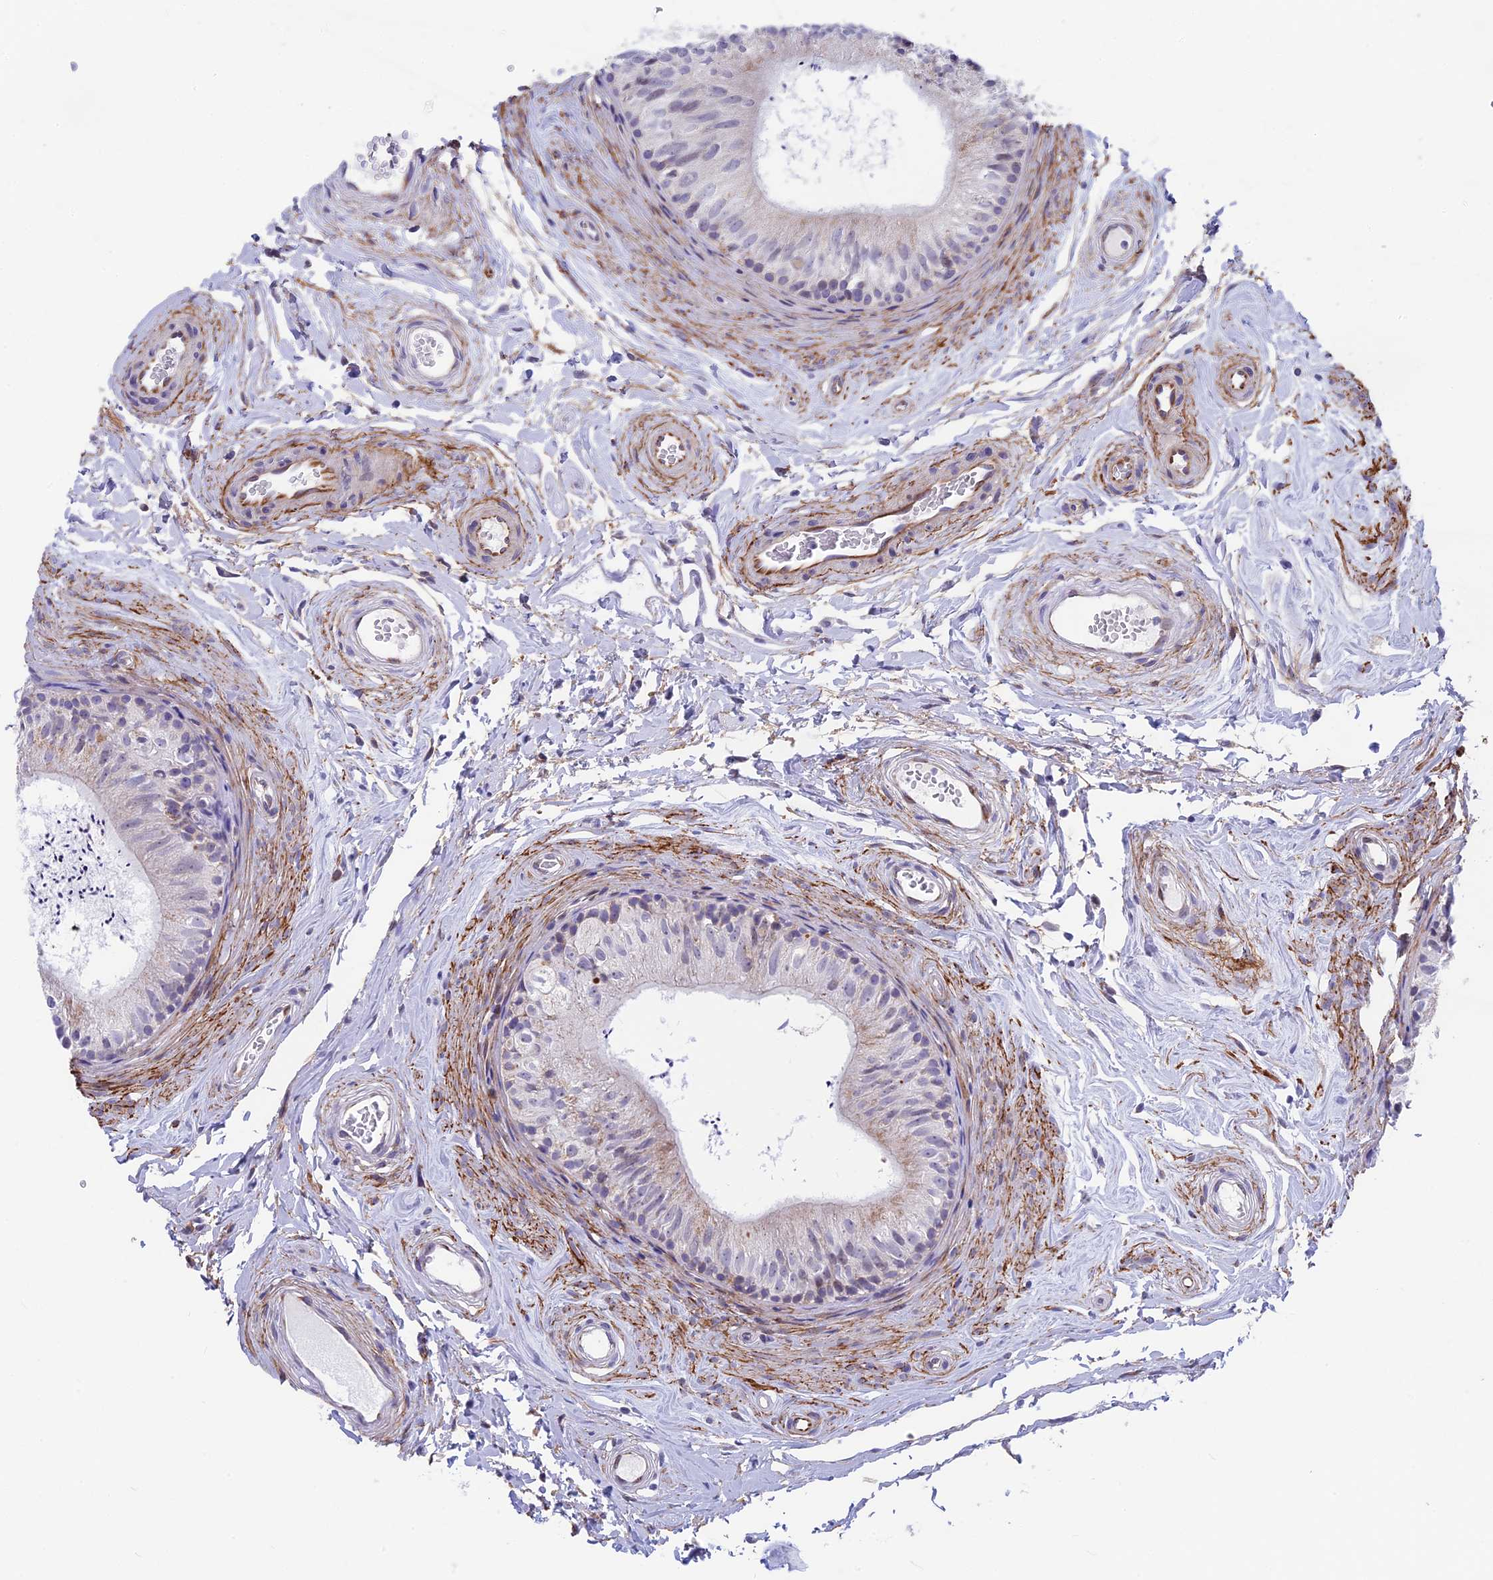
{"staining": {"intensity": "negative", "quantity": "none", "location": "none"}, "tissue": "epididymis", "cell_type": "Glandular cells", "image_type": "normal", "snomed": [{"axis": "morphology", "description": "Normal tissue, NOS"}, {"axis": "topography", "description": "Epididymis"}], "caption": "Immunohistochemistry micrograph of normal epididymis: epididymis stained with DAB (3,3'-diaminobenzidine) demonstrates no significant protein positivity in glandular cells. (Stains: DAB IHC with hematoxylin counter stain, Microscopy: brightfield microscopy at high magnification).", "gene": "PLAC9", "patient": {"sex": "male", "age": 56}}